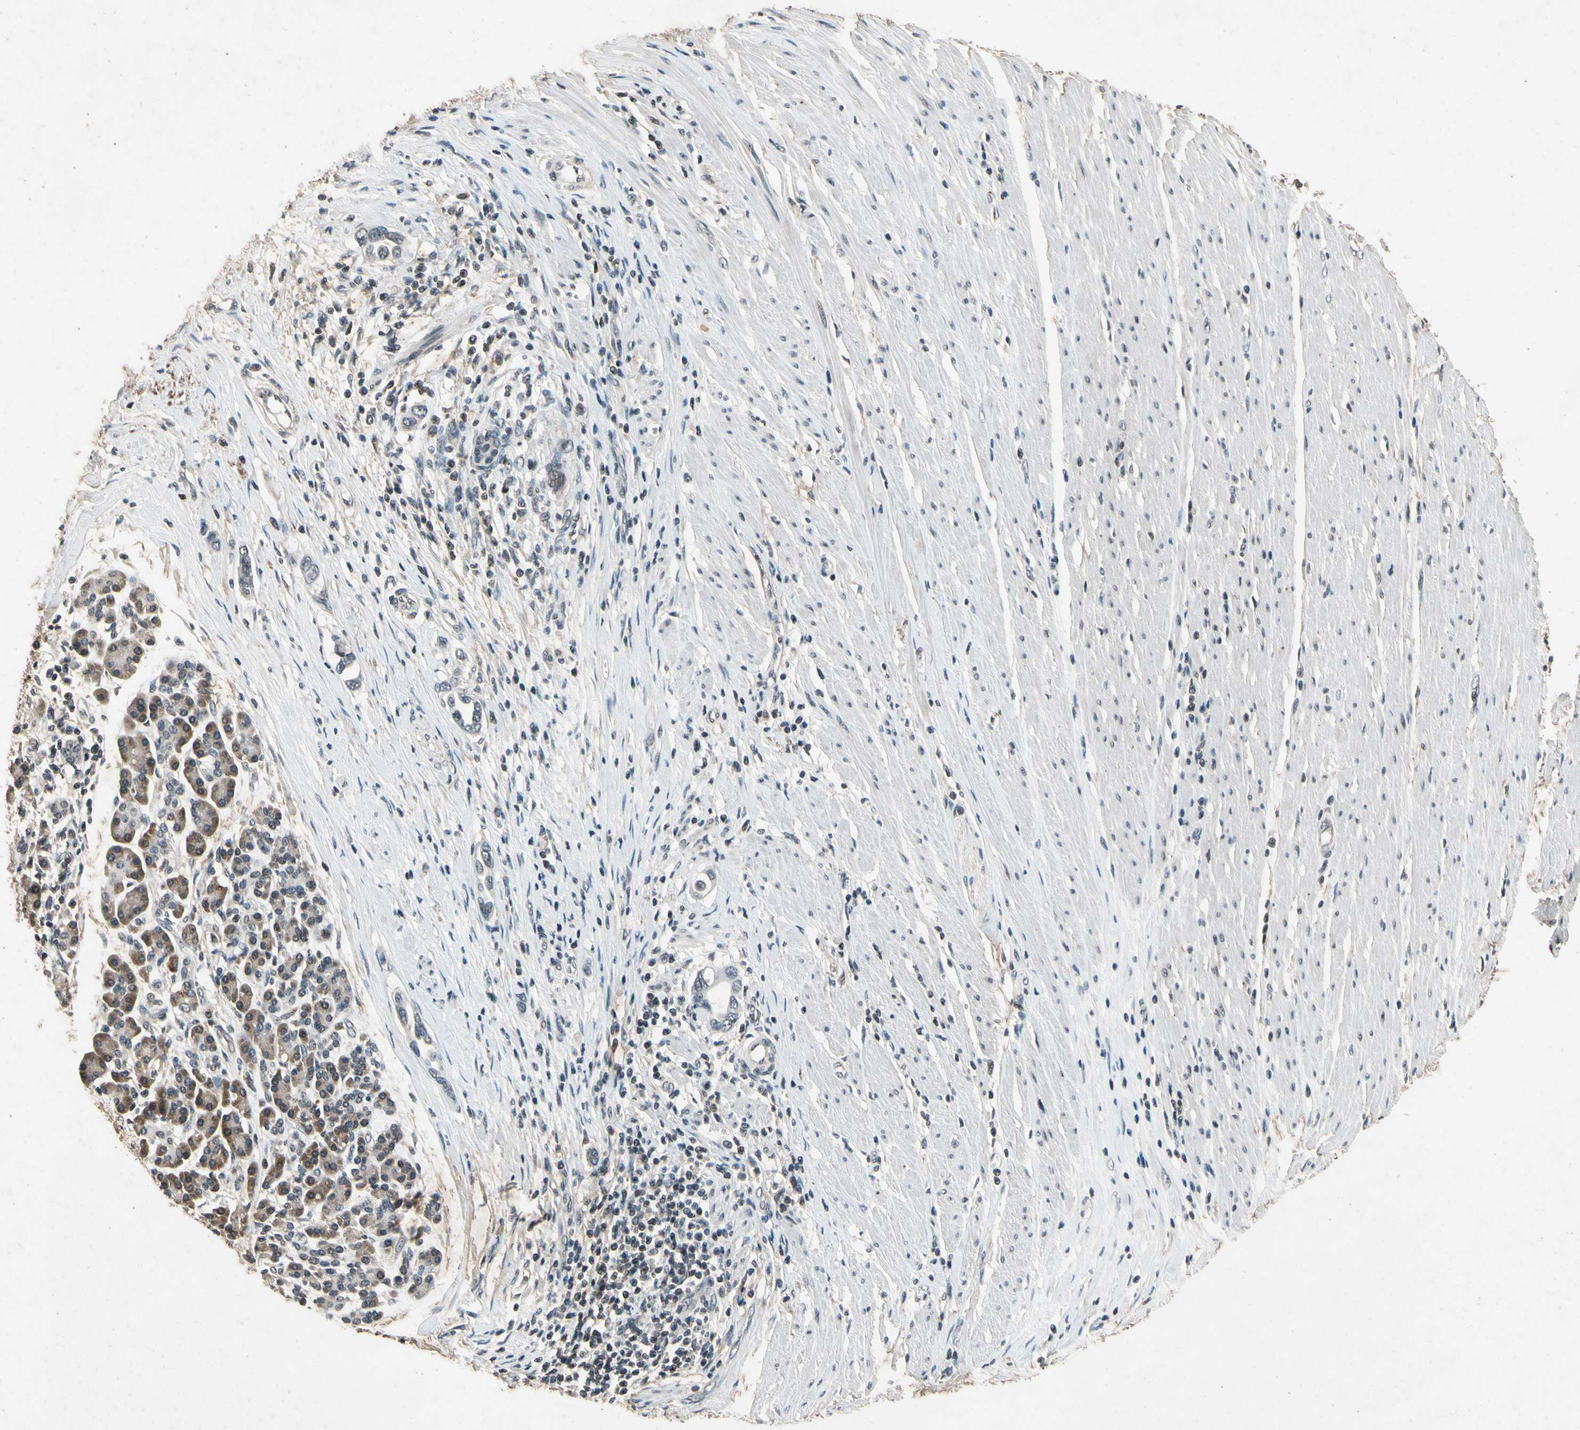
{"staining": {"intensity": "negative", "quantity": "none", "location": "none"}, "tissue": "pancreatic cancer", "cell_type": "Tumor cells", "image_type": "cancer", "snomed": [{"axis": "morphology", "description": "Adenocarcinoma, NOS"}, {"axis": "topography", "description": "Pancreas"}], "caption": "The immunohistochemistry (IHC) image has no significant positivity in tumor cells of pancreatic cancer tissue.", "gene": "DPY19L3", "patient": {"sex": "female", "age": 57}}